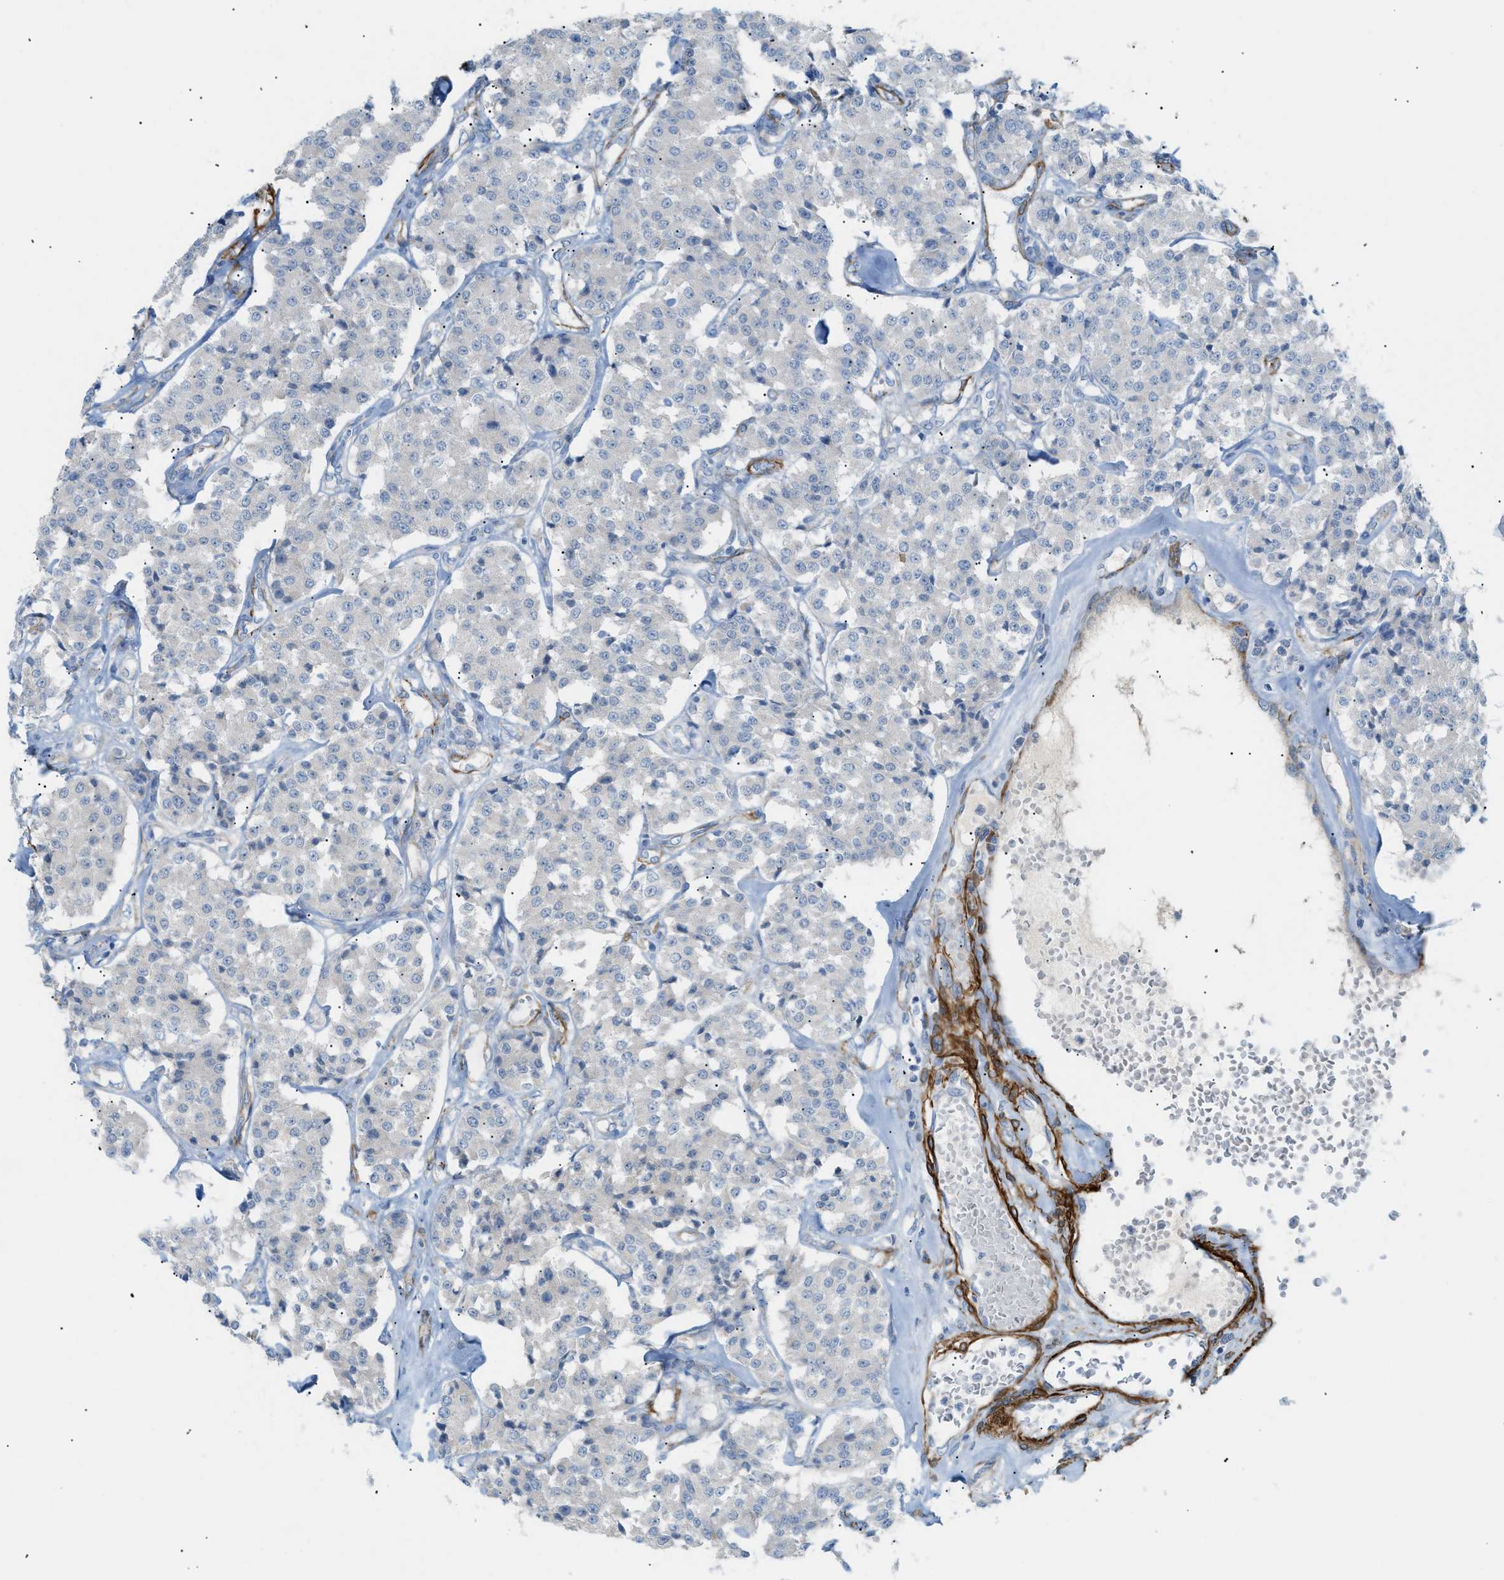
{"staining": {"intensity": "negative", "quantity": "none", "location": "none"}, "tissue": "carcinoid", "cell_type": "Tumor cells", "image_type": "cancer", "snomed": [{"axis": "morphology", "description": "Carcinoid, malignant, NOS"}, {"axis": "topography", "description": "Pancreas"}], "caption": "The immunohistochemistry (IHC) micrograph has no significant positivity in tumor cells of malignant carcinoid tissue.", "gene": "MYH11", "patient": {"sex": "male", "age": 41}}